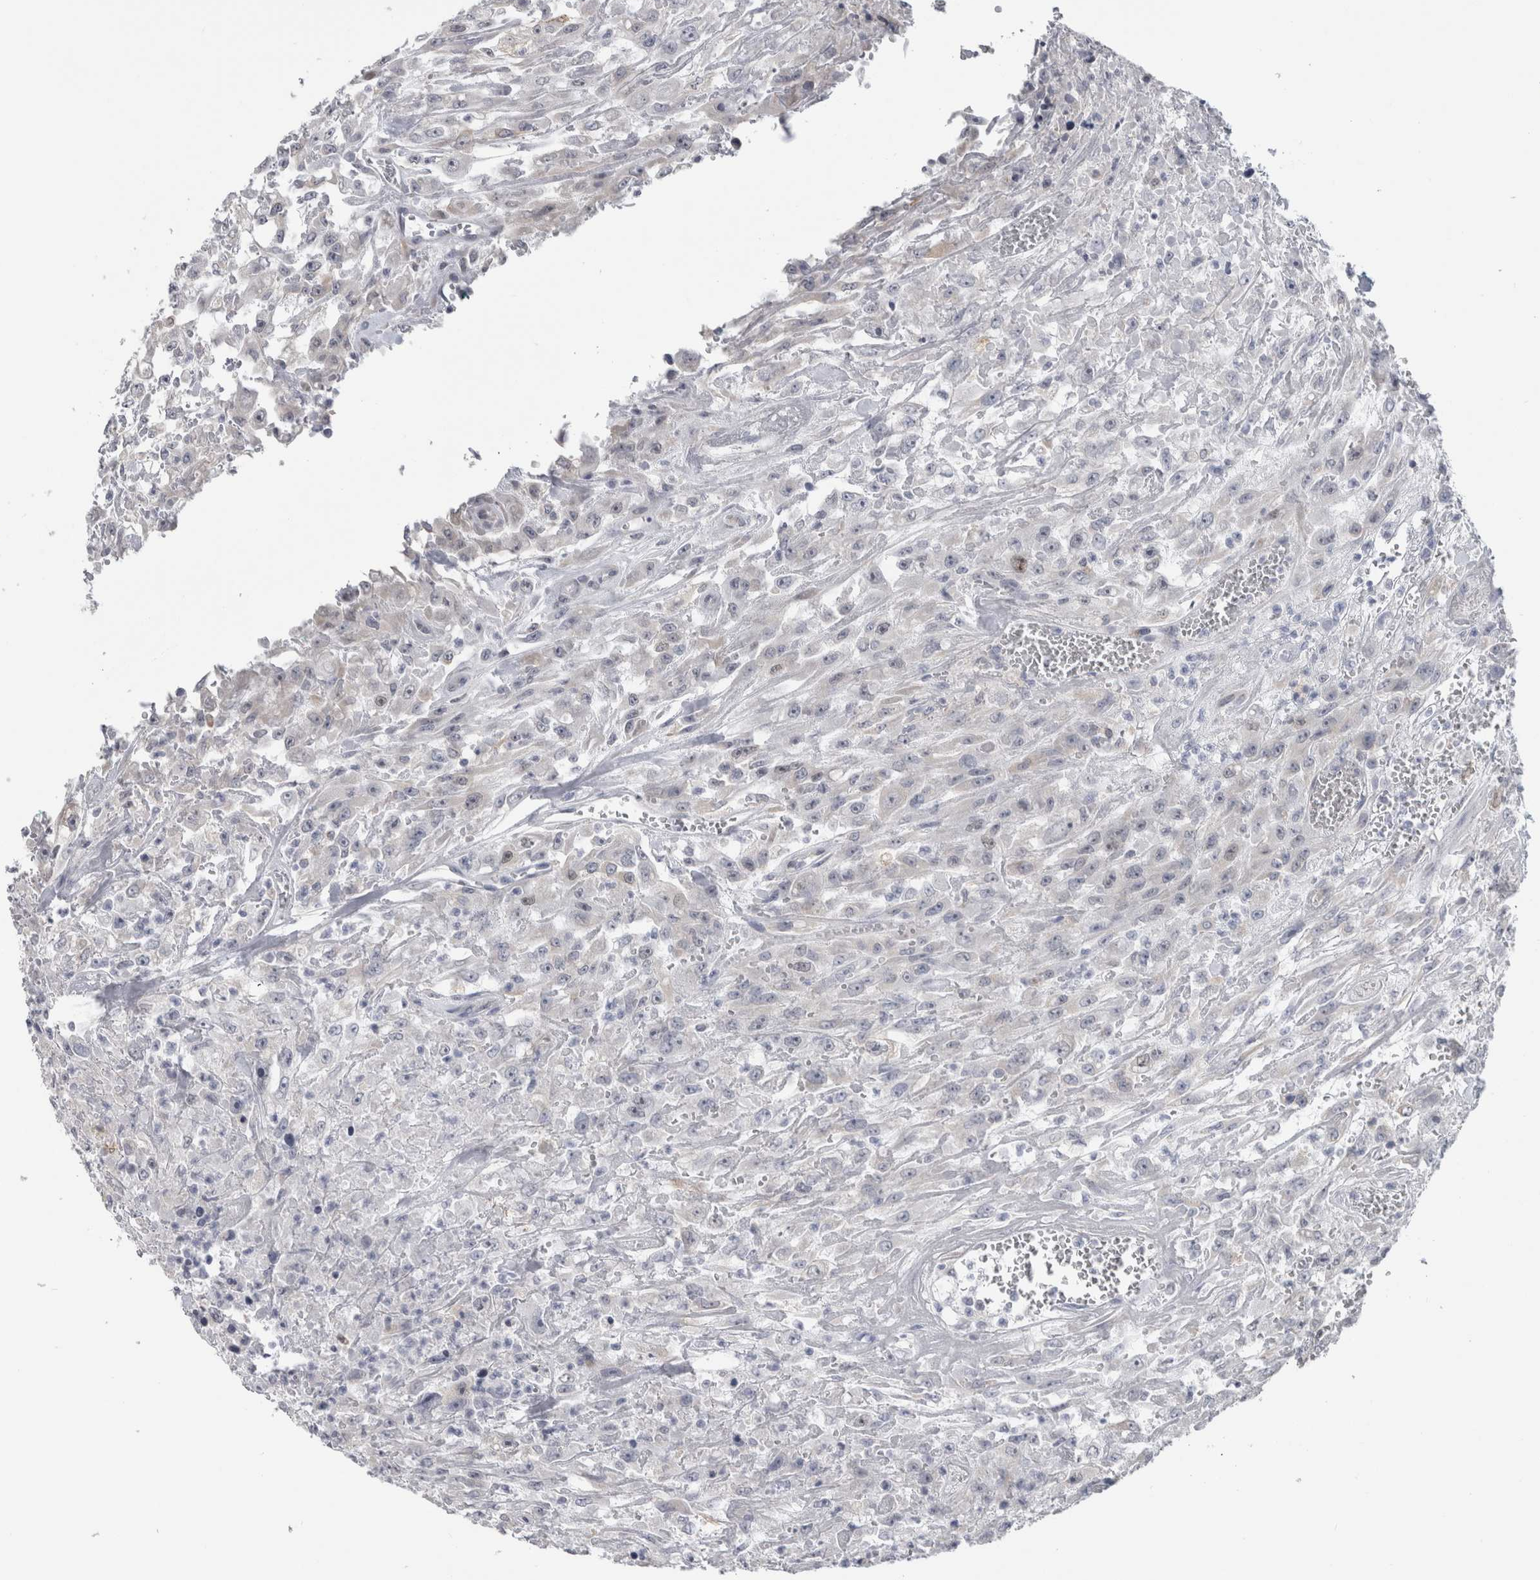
{"staining": {"intensity": "negative", "quantity": "none", "location": "none"}, "tissue": "urothelial cancer", "cell_type": "Tumor cells", "image_type": "cancer", "snomed": [{"axis": "morphology", "description": "Urothelial carcinoma, High grade"}, {"axis": "topography", "description": "Urinary bladder"}], "caption": "Immunohistochemistry (IHC) photomicrograph of neoplastic tissue: human high-grade urothelial carcinoma stained with DAB demonstrates no significant protein positivity in tumor cells. The staining was performed using DAB (3,3'-diaminobenzidine) to visualize the protein expression in brown, while the nuclei were stained in blue with hematoxylin (Magnification: 20x).", "gene": "TMEM242", "patient": {"sex": "male", "age": 46}}